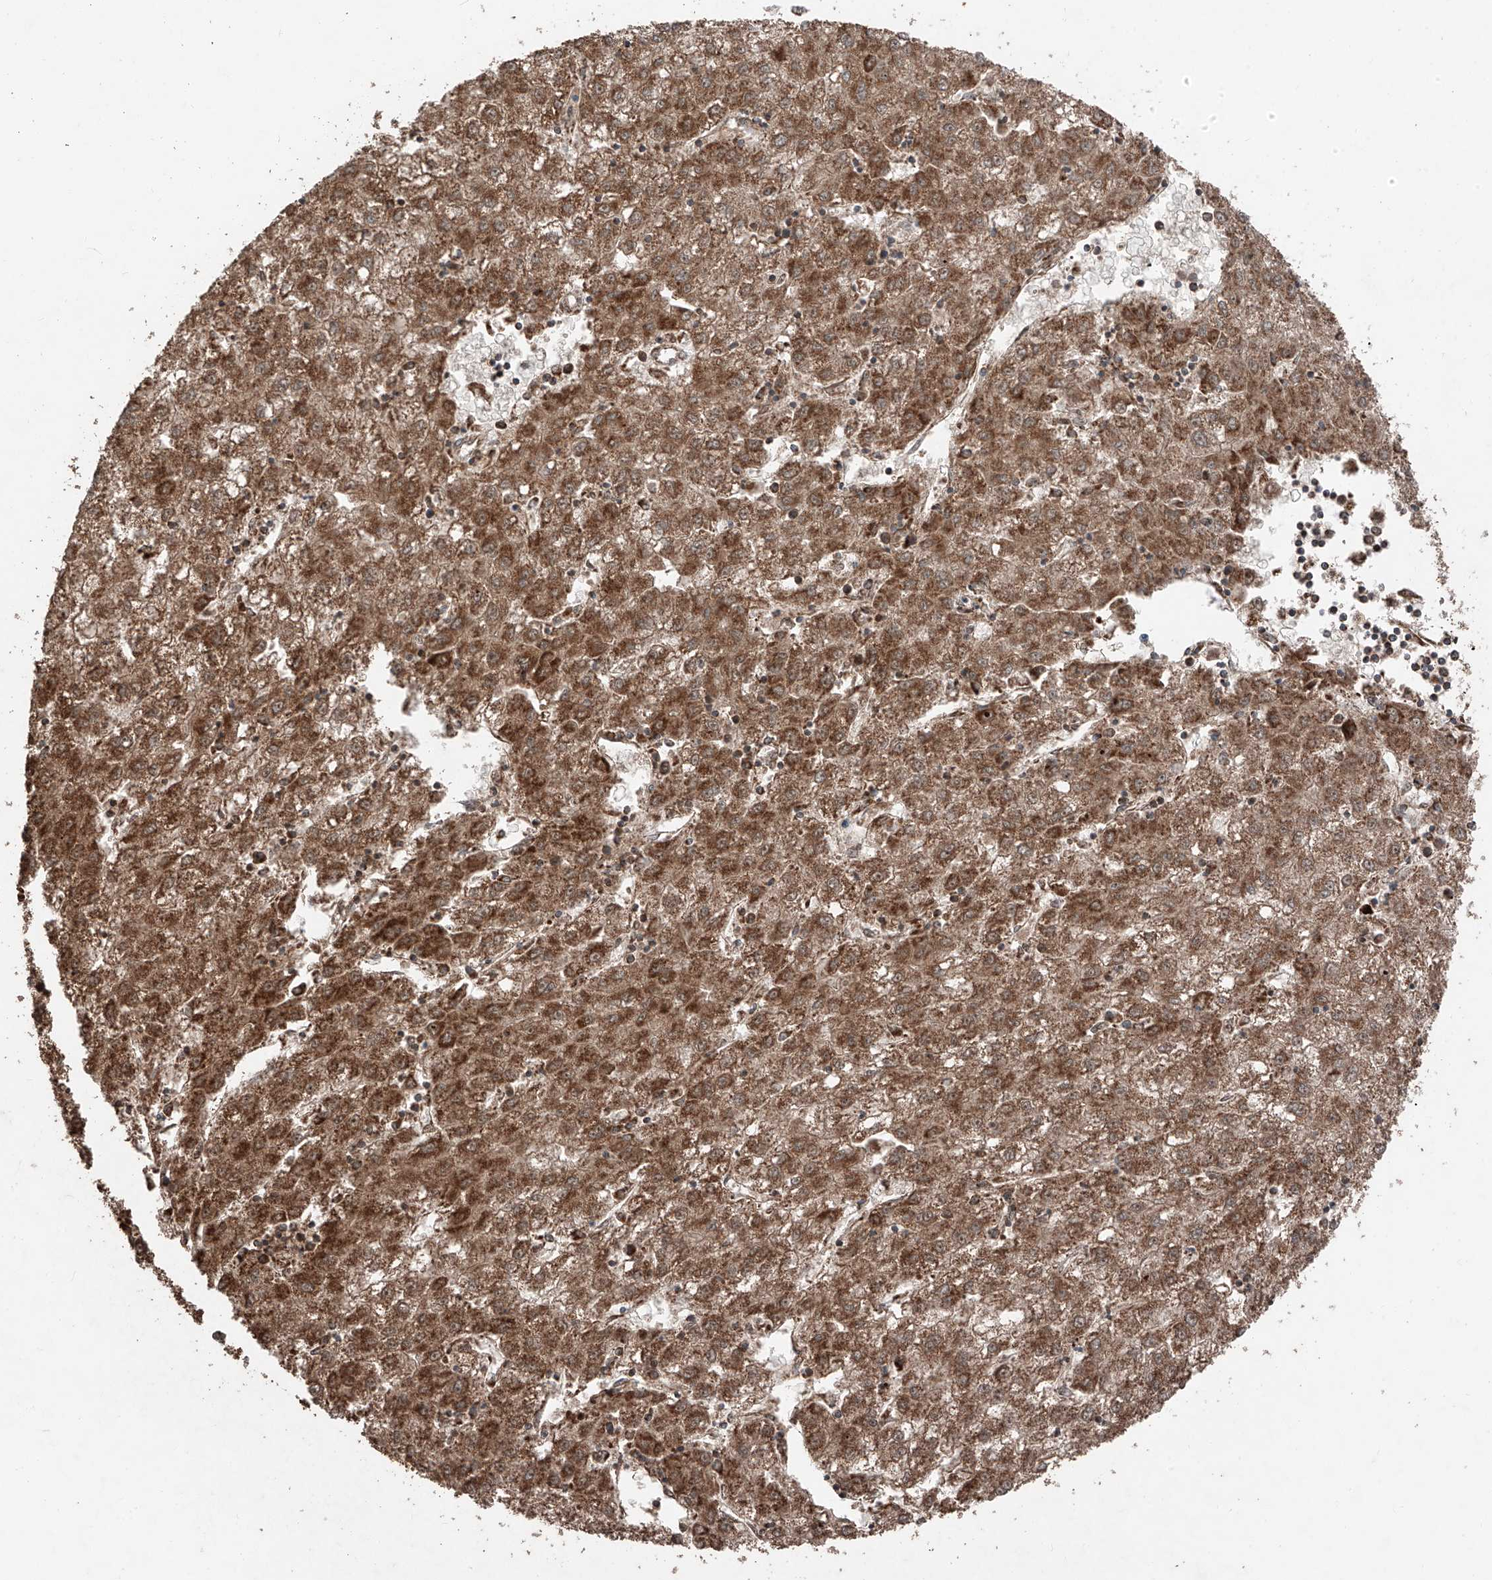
{"staining": {"intensity": "strong", "quantity": ">75%", "location": "cytoplasmic/membranous"}, "tissue": "liver cancer", "cell_type": "Tumor cells", "image_type": "cancer", "snomed": [{"axis": "morphology", "description": "Carcinoma, Hepatocellular, NOS"}, {"axis": "topography", "description": "Liver"}], "caption": "The micrograph exhibits immunohistochemical staining of liver cancer (hepatocellular carcinoma). There is strong cytoplasmic/membranous expression is appreciated in about >75% of tumor cells. (Brightfield microscopy of DAB IHC at high magnification).", "gene": "ZSCAN29", "patient": {"sex": "male", "age": 72}}